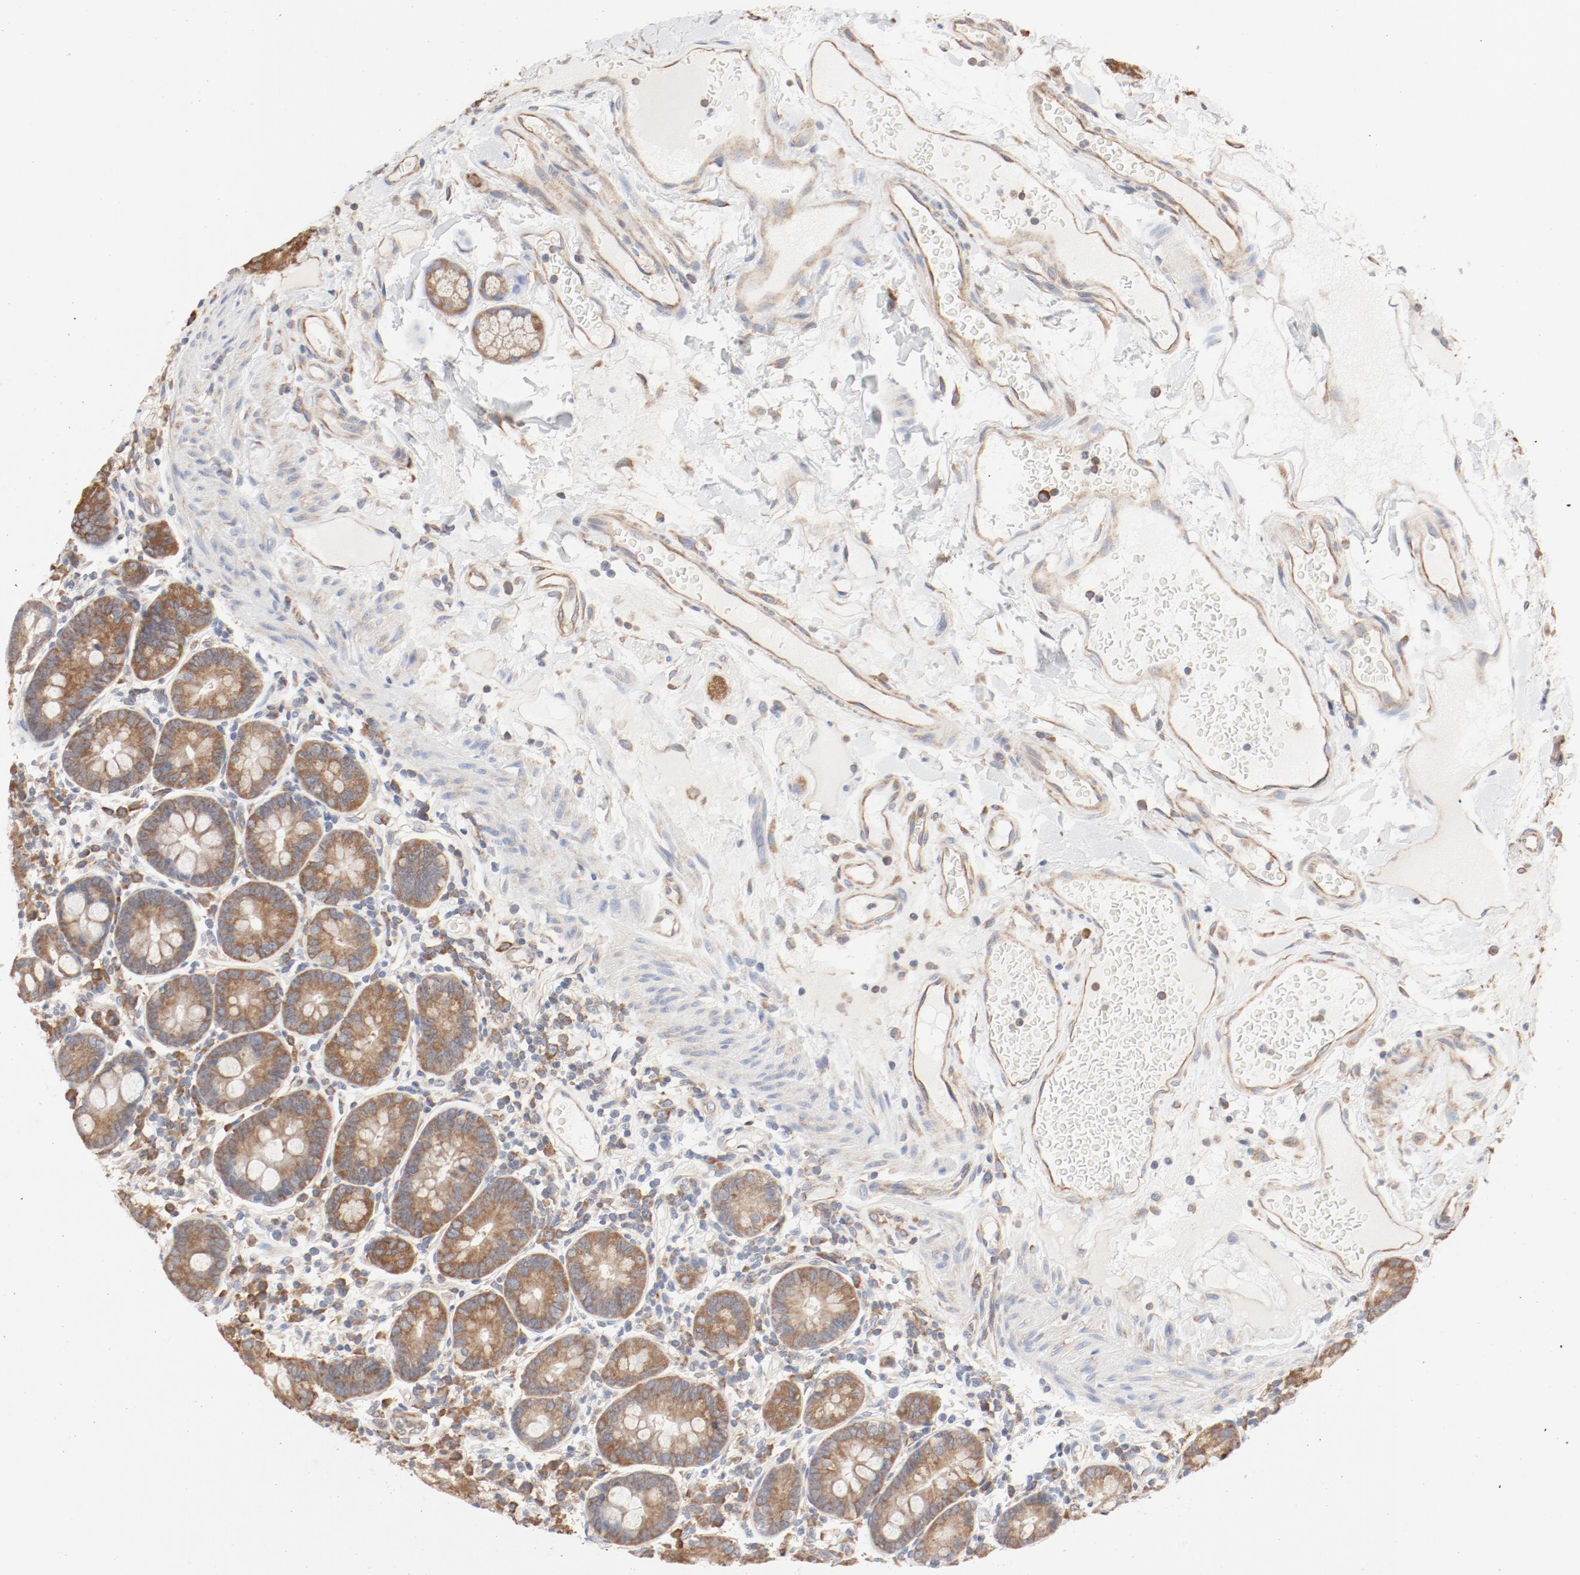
{"staining": {"intensity": "moderate", "quantity": ">75%", "location": "cytoplasmic/membranous"}, "tissue": "duodenum", "cell_type": "Glandular cells", "image_type": "normal", "snomed": [{"axis": "morphology", "description": "Normal tissue, NOS"}, {"axis": "topography", "description": "Duodenum"}], "caption": "The histopathology image shows a brown stain indicating the presence of a protein in the cytoplasmic/membranous of glandular cells in duodenum.", "gene": "RPS6", "patient": {"sex": "male", "age": 50}}